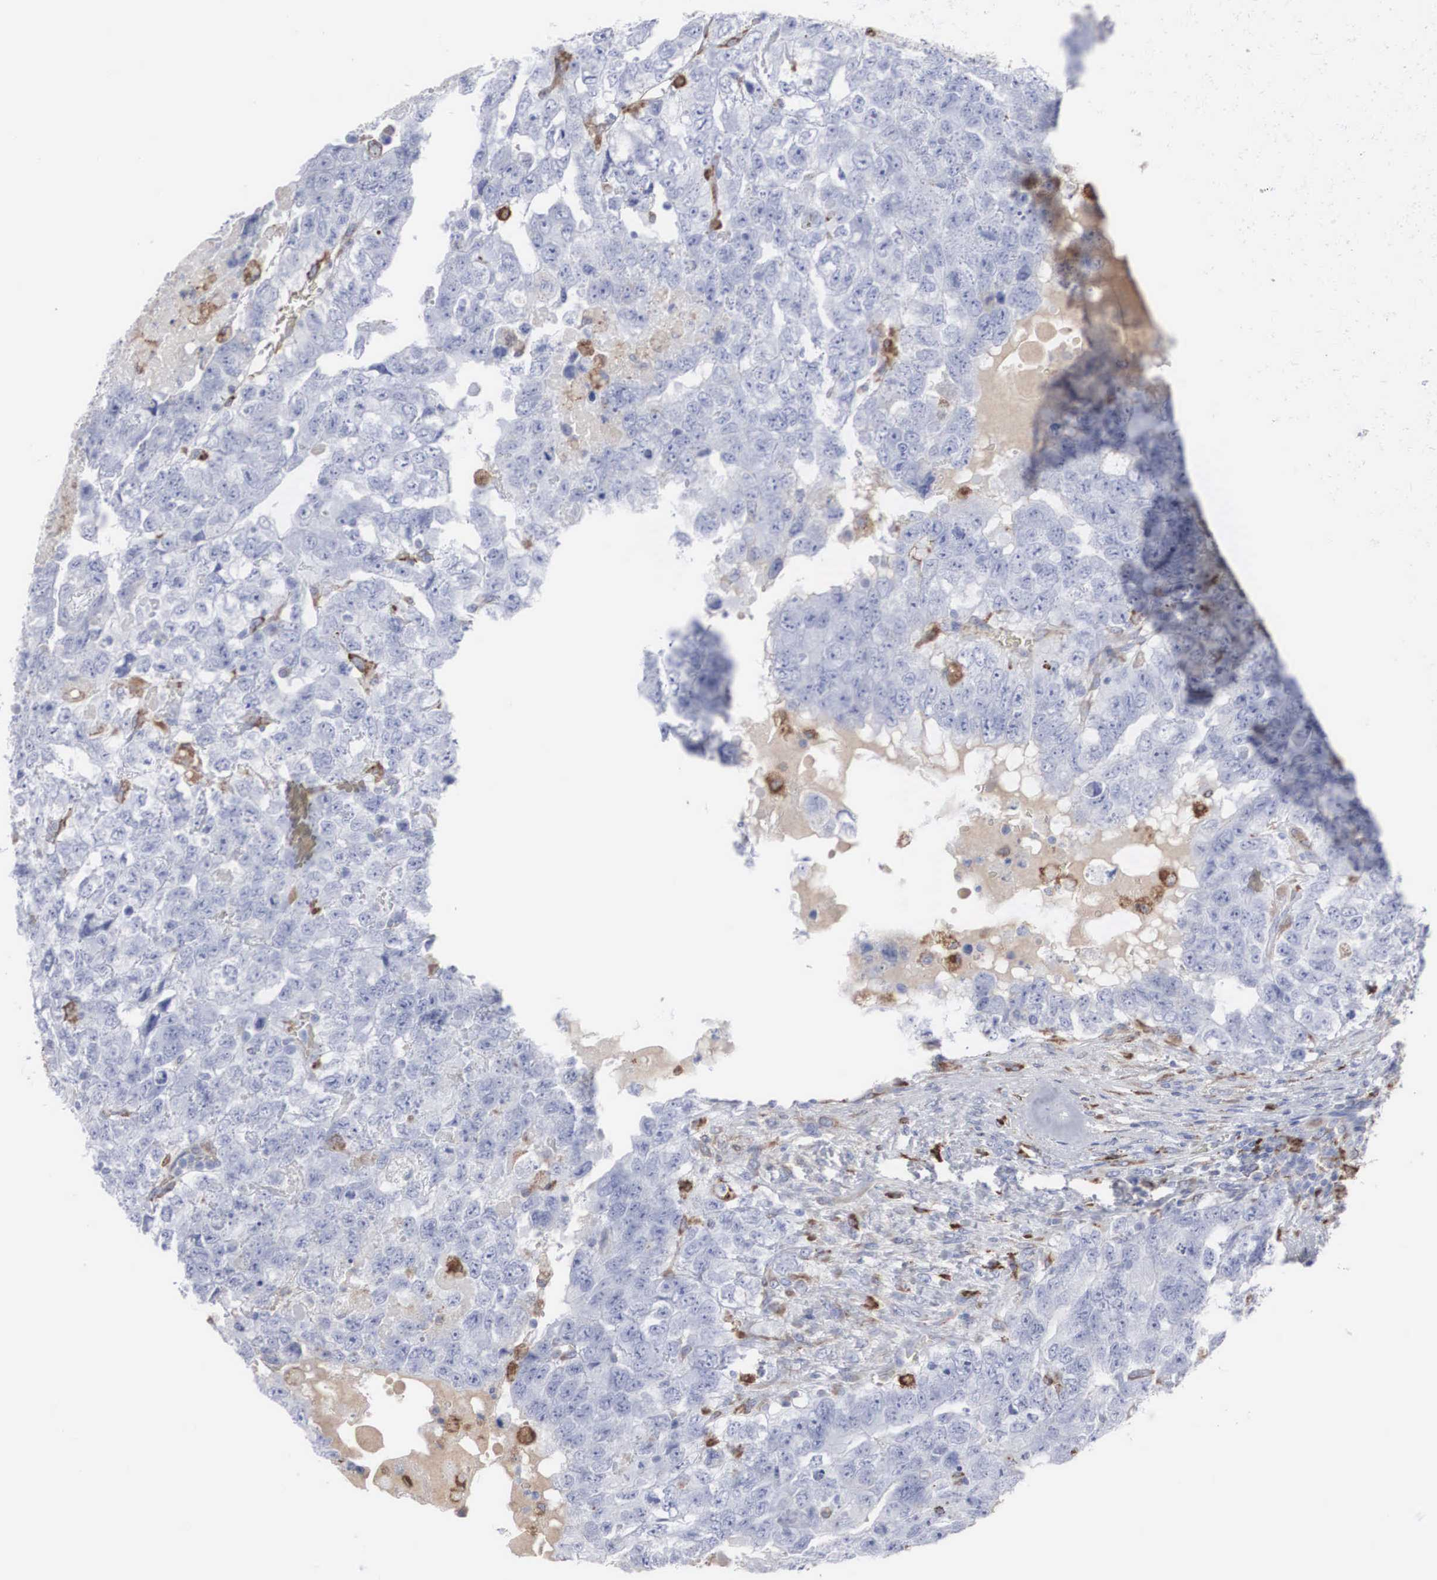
{"staining": {"intensity": "moderate", "quantity": "<25%", "location": "cytoplasmic/membranous"}, "tissue": "testis cancer", "cell_type": "Tumor cells", "image_type": "cancer", "snomed": [{"axis": "morphology", "description": "Carcinoma, Embryonal, NOS"}, {"axis": "topography", "description": "Testis"}], "caption": "Tumor cells exhibit low levels of moderate cytoplasmic/membranous staining in approximately <25% of cells in human testis embryonal carcinoma.", "gene": "LGALS3BP", "patient": {"sex": "male", "age": 36}}